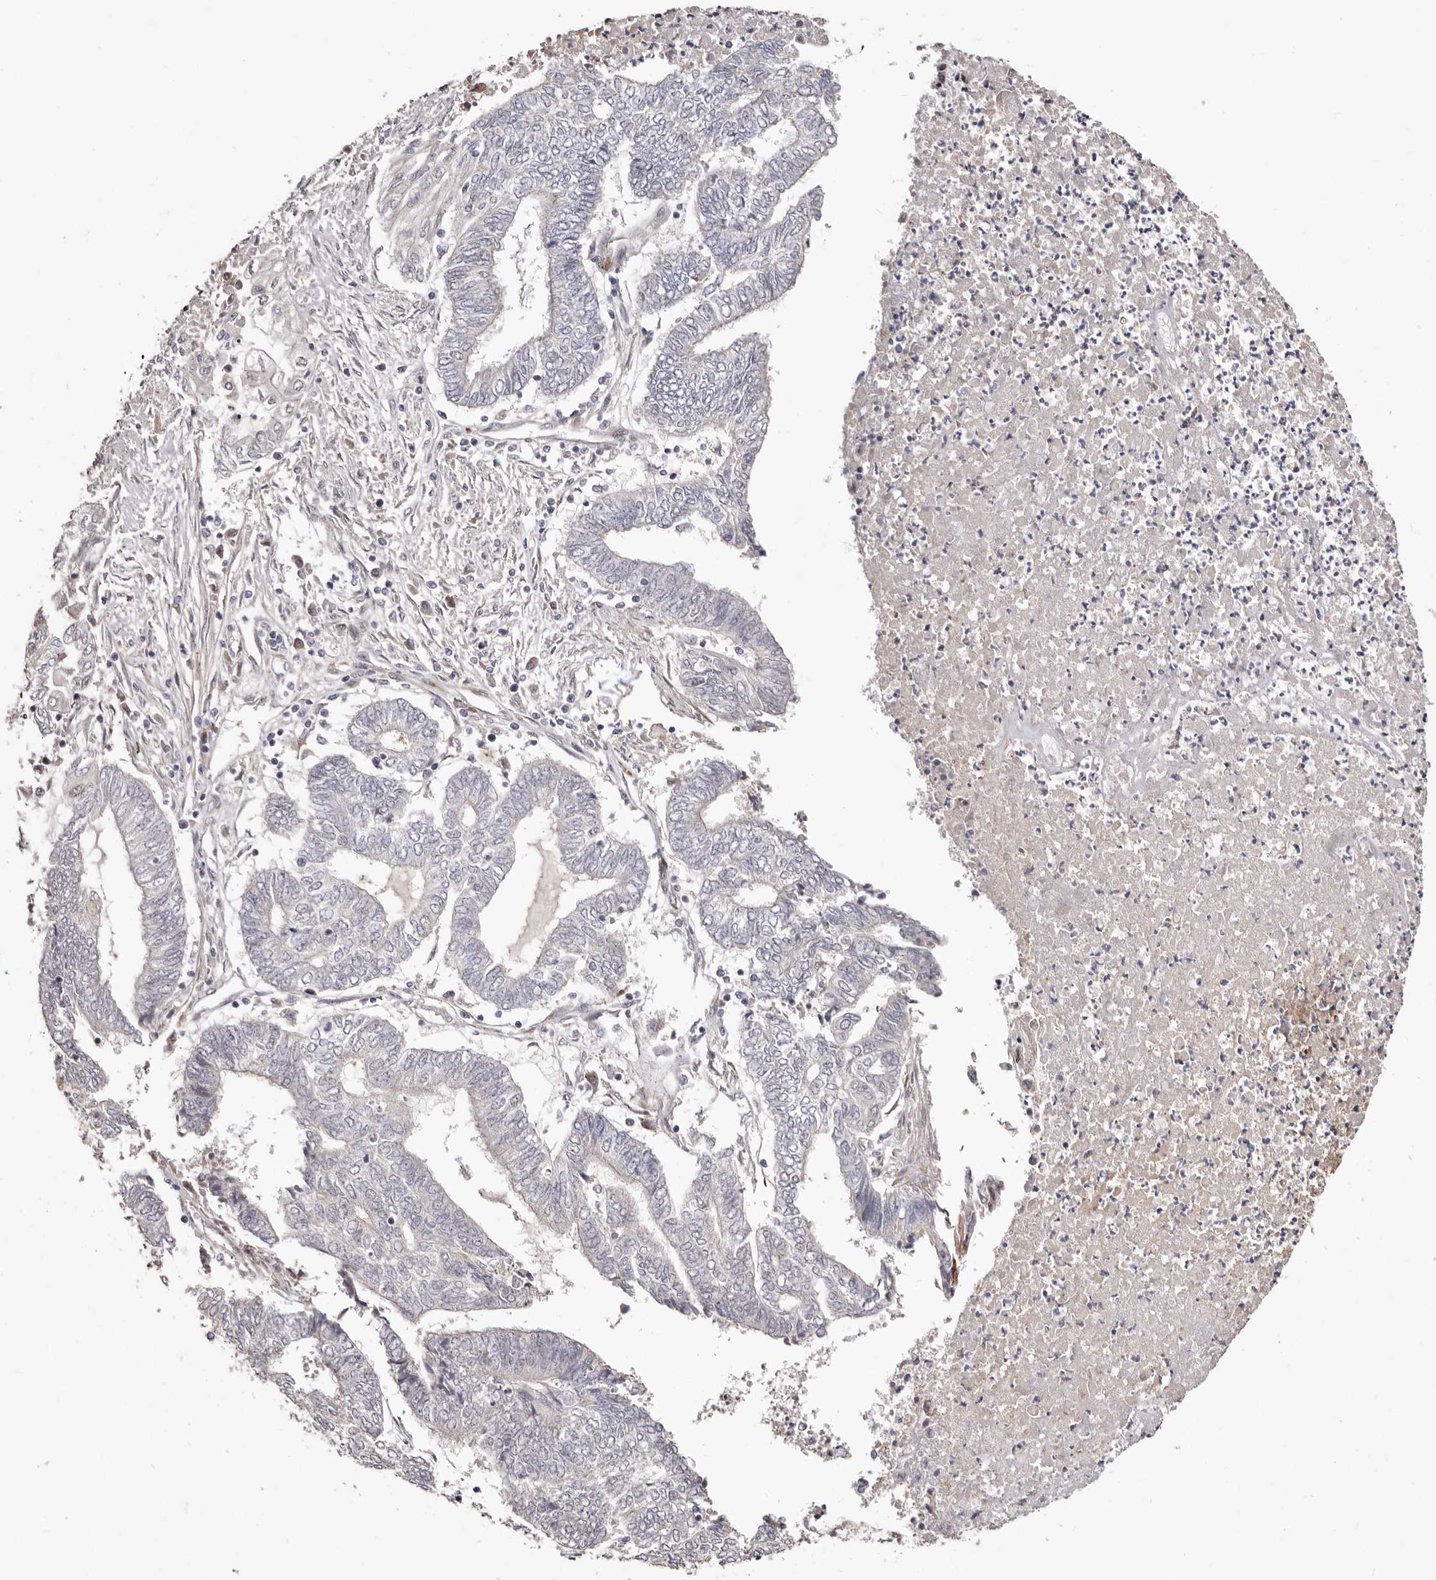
{"staining": {"intensity": "negative", "quantity": "none", "location": "none"}, "tissue": "endometrial cancer", "cell_type": "Tumor cells", "image_type": "cancer", "snomed": [{"axis": "morphology", "description": "Adenocarcinoma, NOS"}, {"axis": "topography", "description": "Uterus"}, {"axis": "topography", "description": "Endometrium"}], "caption": "An immunohistochemistry micrograph of endometrial cancer is shown. There is no staining in tumor cells of endometrial cancer. The staining was performed using DAB to visualize the protein expression in brown, while the nuclei were stained in blue with hematoxylin (Magnification: 20x).", "gene": "SRCAP", "patient": {"sex": "female", "age": 70}}